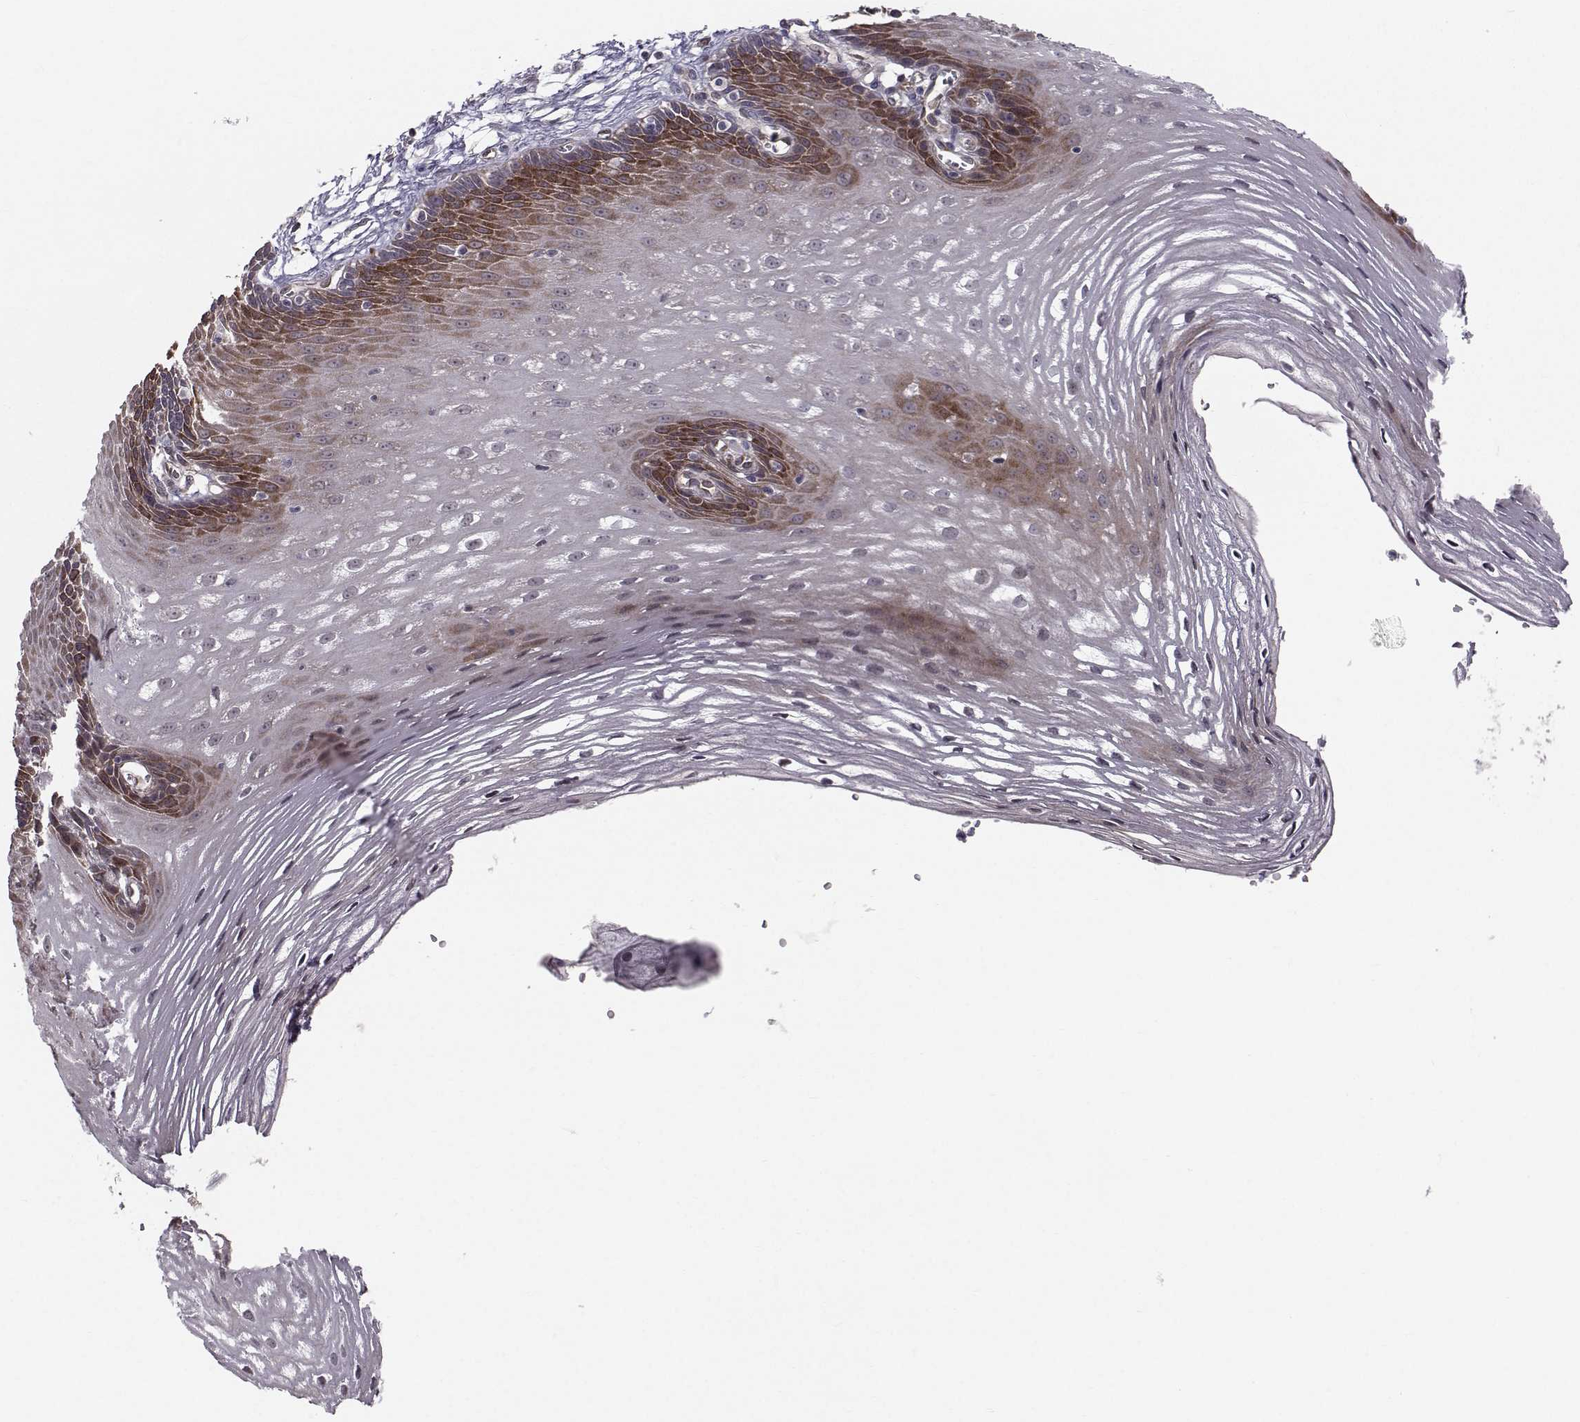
{"staining": {"intensity": "strong", "quantity": "25%-75%", "location": "cytoplasmic/membranous"}, "tissue": "esophagus", "cell_type": "Squamous epithelial cells", "image_type": "normal", "snomed": [{"axis": "morphology", "description": "Normal tissue, NOS"}, {"axis": "topography", "description": "Esophagus"}], "caption": "Immunohistochemical staining of benign esophagus shows strong cytoplasmic/membranous protein staining in about 25%-75% of squamous epithelial cells. Ihc stains the protein of interest in brown and the nuclei are stained blue.", "gene": "HSP90AB1", "patient": {"sex": "male", "age": 72}}